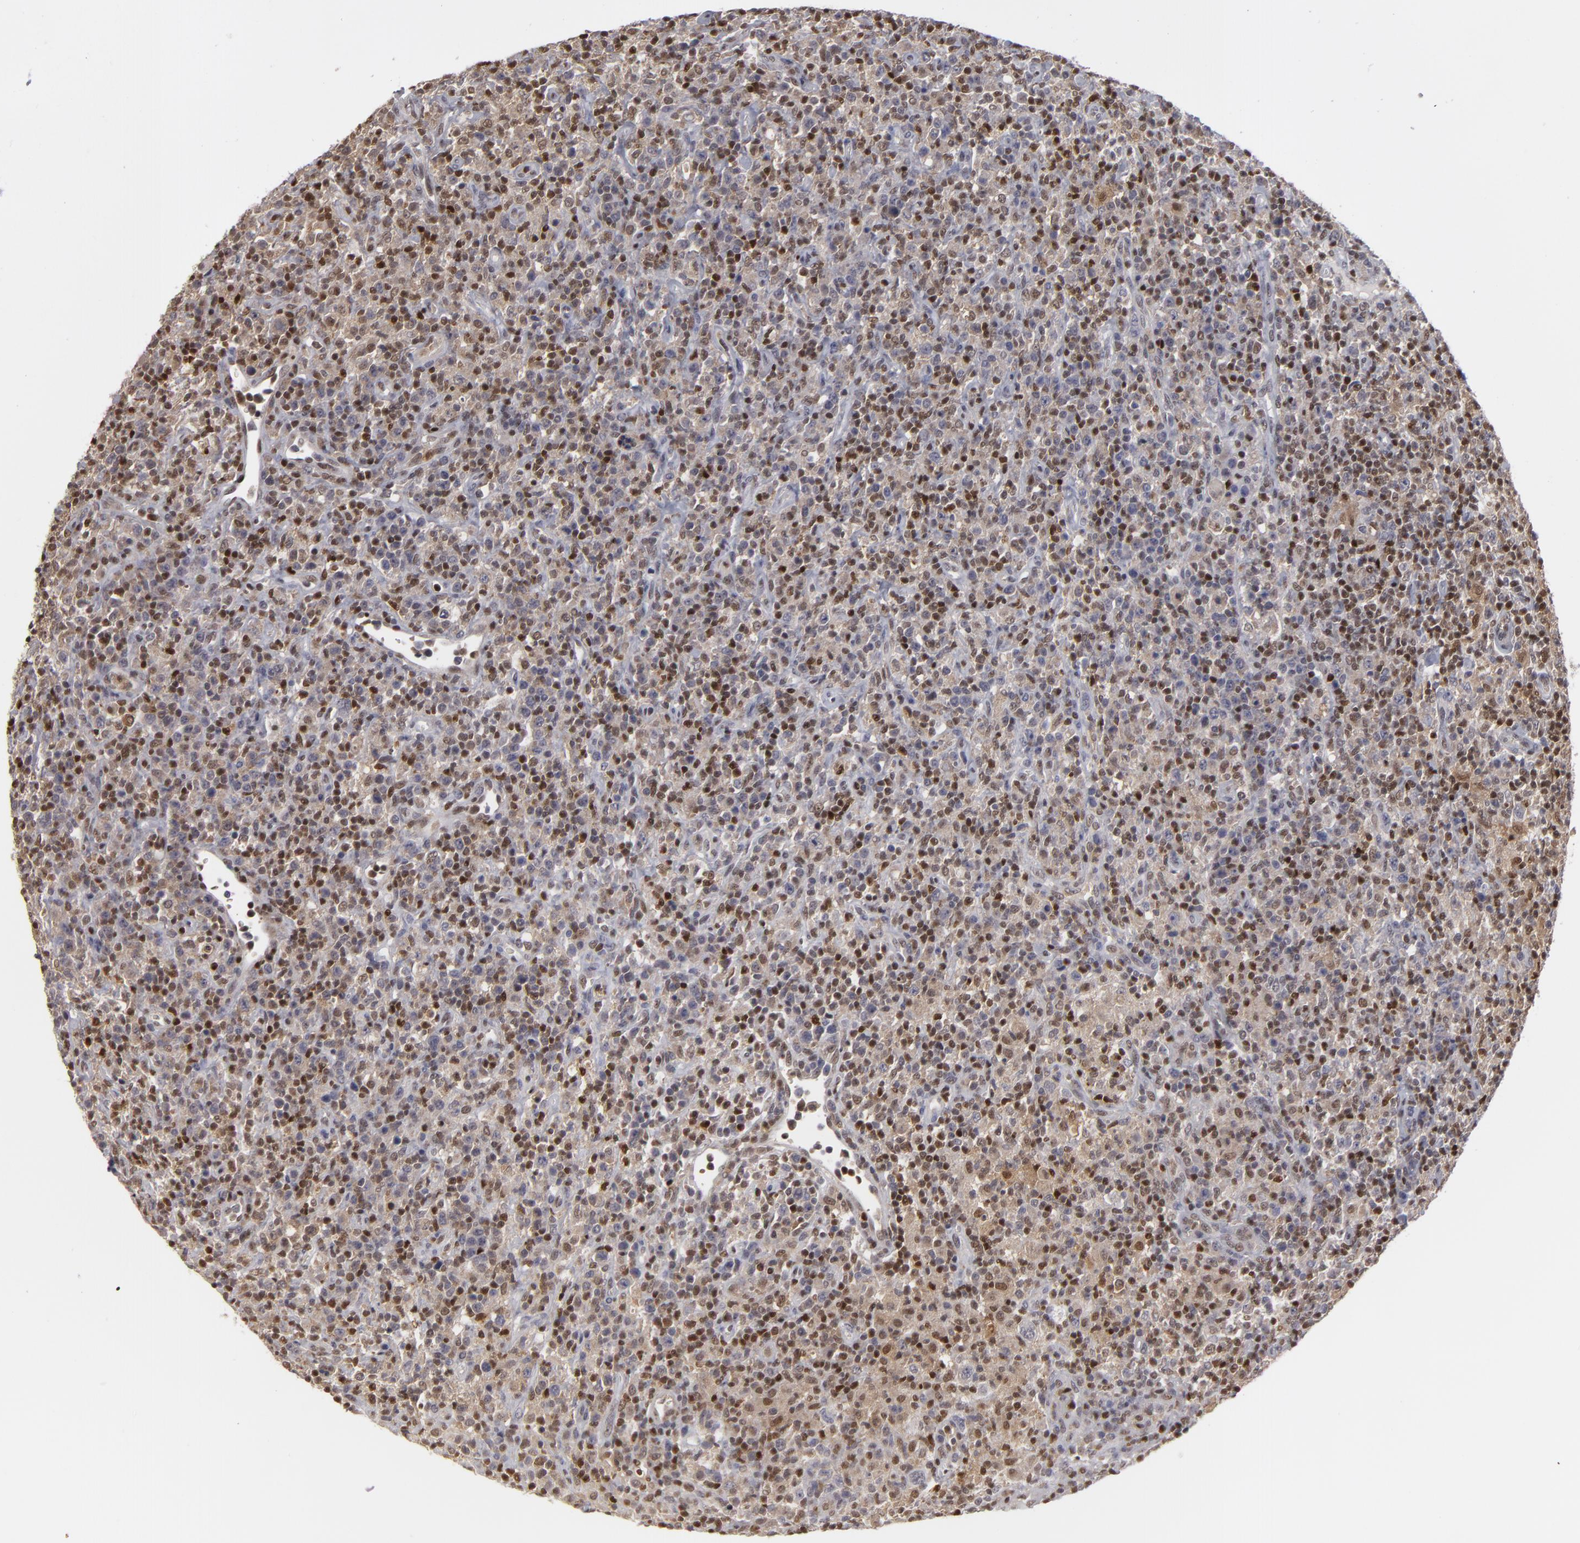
{"staining": {"intensity": "moderate", "quantity": "25%-75%", "location": "cytoplasmic/membranous,nuclear"}, "tissue": "lymphoma", "cell_type": "Tumor cells", "image_type": "cancer", "snomed": [{"axis": "morphology", "description": "Hodgkin's disease, NOS"}, {"axis": "topography", "description": "Lymph node"}], "caption": "DAB immunohistochemical staining of Hodgkin's disease demonstrates moderate cytoplasmic/membranous and nuclear protein positivity in approximately 25%-75% of tumor cells. The staining was performed using DAB (3,3'-diaminobenzidine) to visualize the protein expression in brown, while the nuclei were stained in blue with hematoxylin (Magnification: 20x).", "gene": "GSR", "patient": {"sex": "male", "age": 65}}